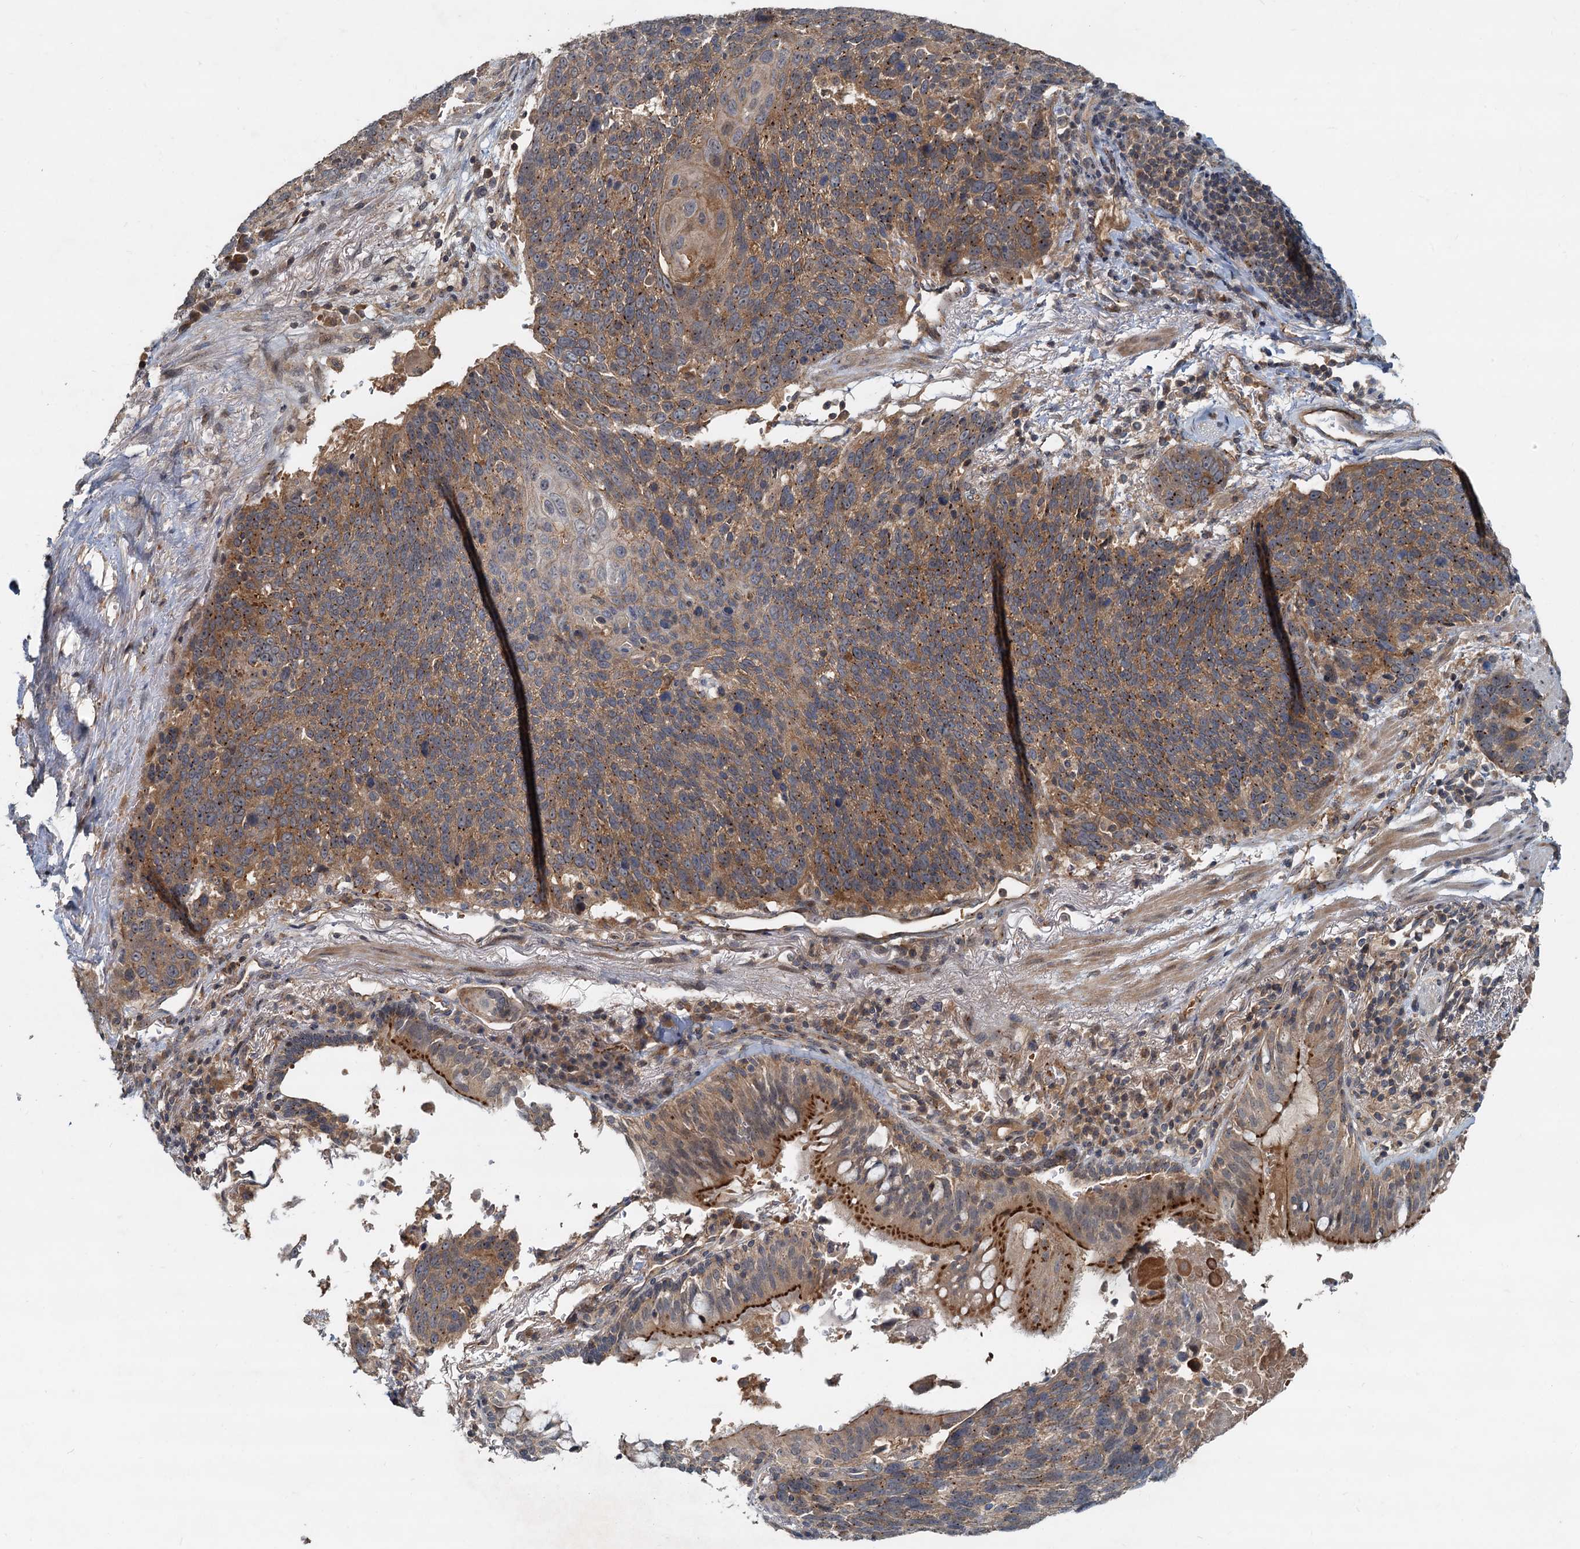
{"staining": {"intensity": "moderate", "quantity": "25%-75%", "location": "cytoplasmic/membranous"}, "tissue": "lung cancer", "cell_type": "Tumor cells", "image_type": "cancer", "snomed": [{"axis": "morphology", "description": "Squamous cell carcinoma, NOS"}, {"axis": "topography", "description": "Lung"}], "caption": "A micrograph of human squamous cell carcinoma (lung) stained for a protein displays moderate cytoplasmic/membranous brown staining in tumor cells.", "gene": "CEP68", "patient": {"sex": "male", "age": 66}}